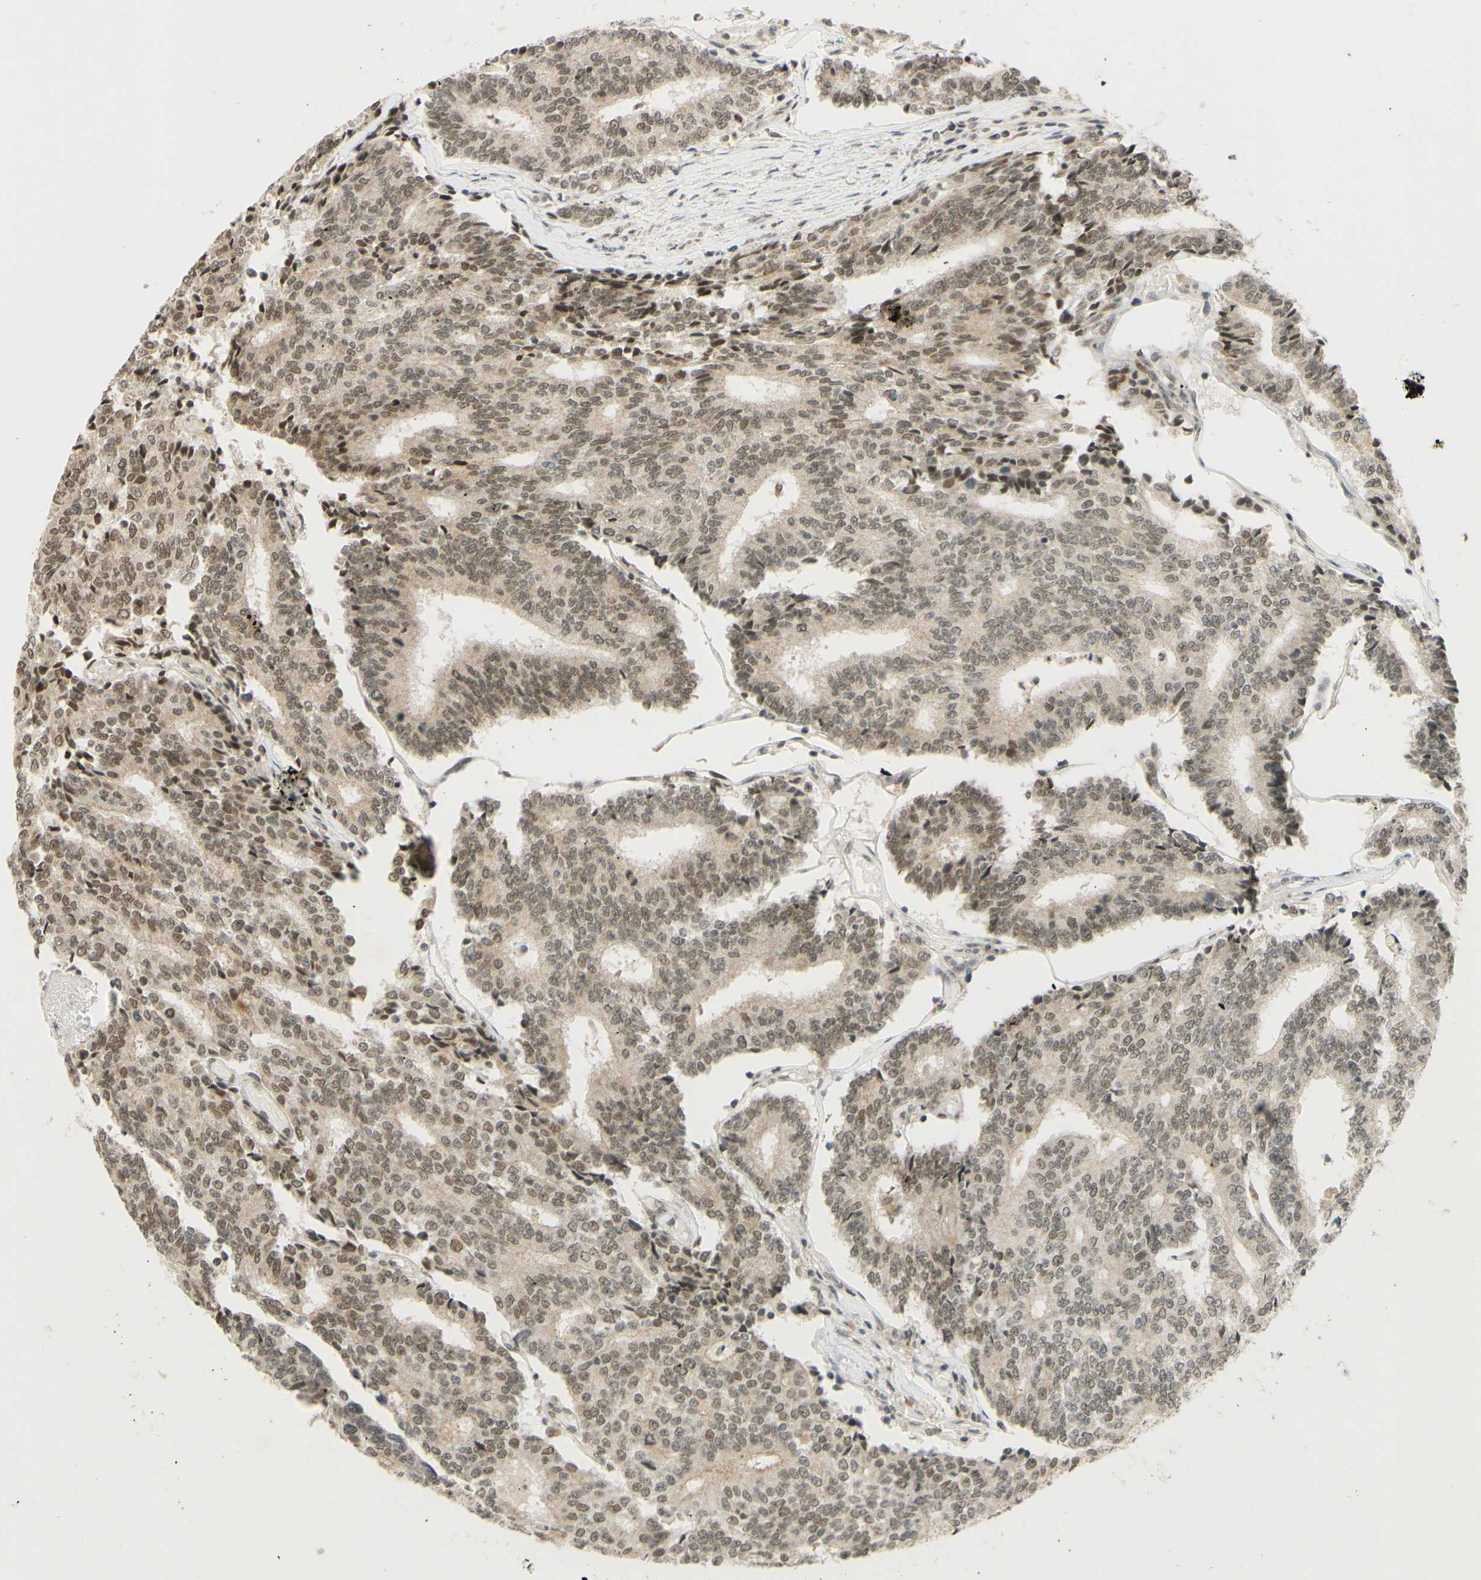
{"staining": {"intensity": "weak", "quantity": ">75%", "location": "nuclear"}, "tissue": "prostate cancer", "cell_type": "Tumor cells", "image_type": "cancer", "snomed": [{"axis": "morphology", "description": "Normal tissue, NOS"}, {"axis": "morphology", "description": "Adenocarcinoma, High grade"}, {"axis": "topography", "description": "Prostate"}, {"axis": "topography", "description": "Seminal veicle"}], "caption": "Immunohistochemical staining of human prostate cancer (high-grade adenocarcinoma) reveals weak nuclear protein expression in about >75% of tumor cells.", "gene": "SMARCB1", "patient": {"sex": "male", "age": 55}}